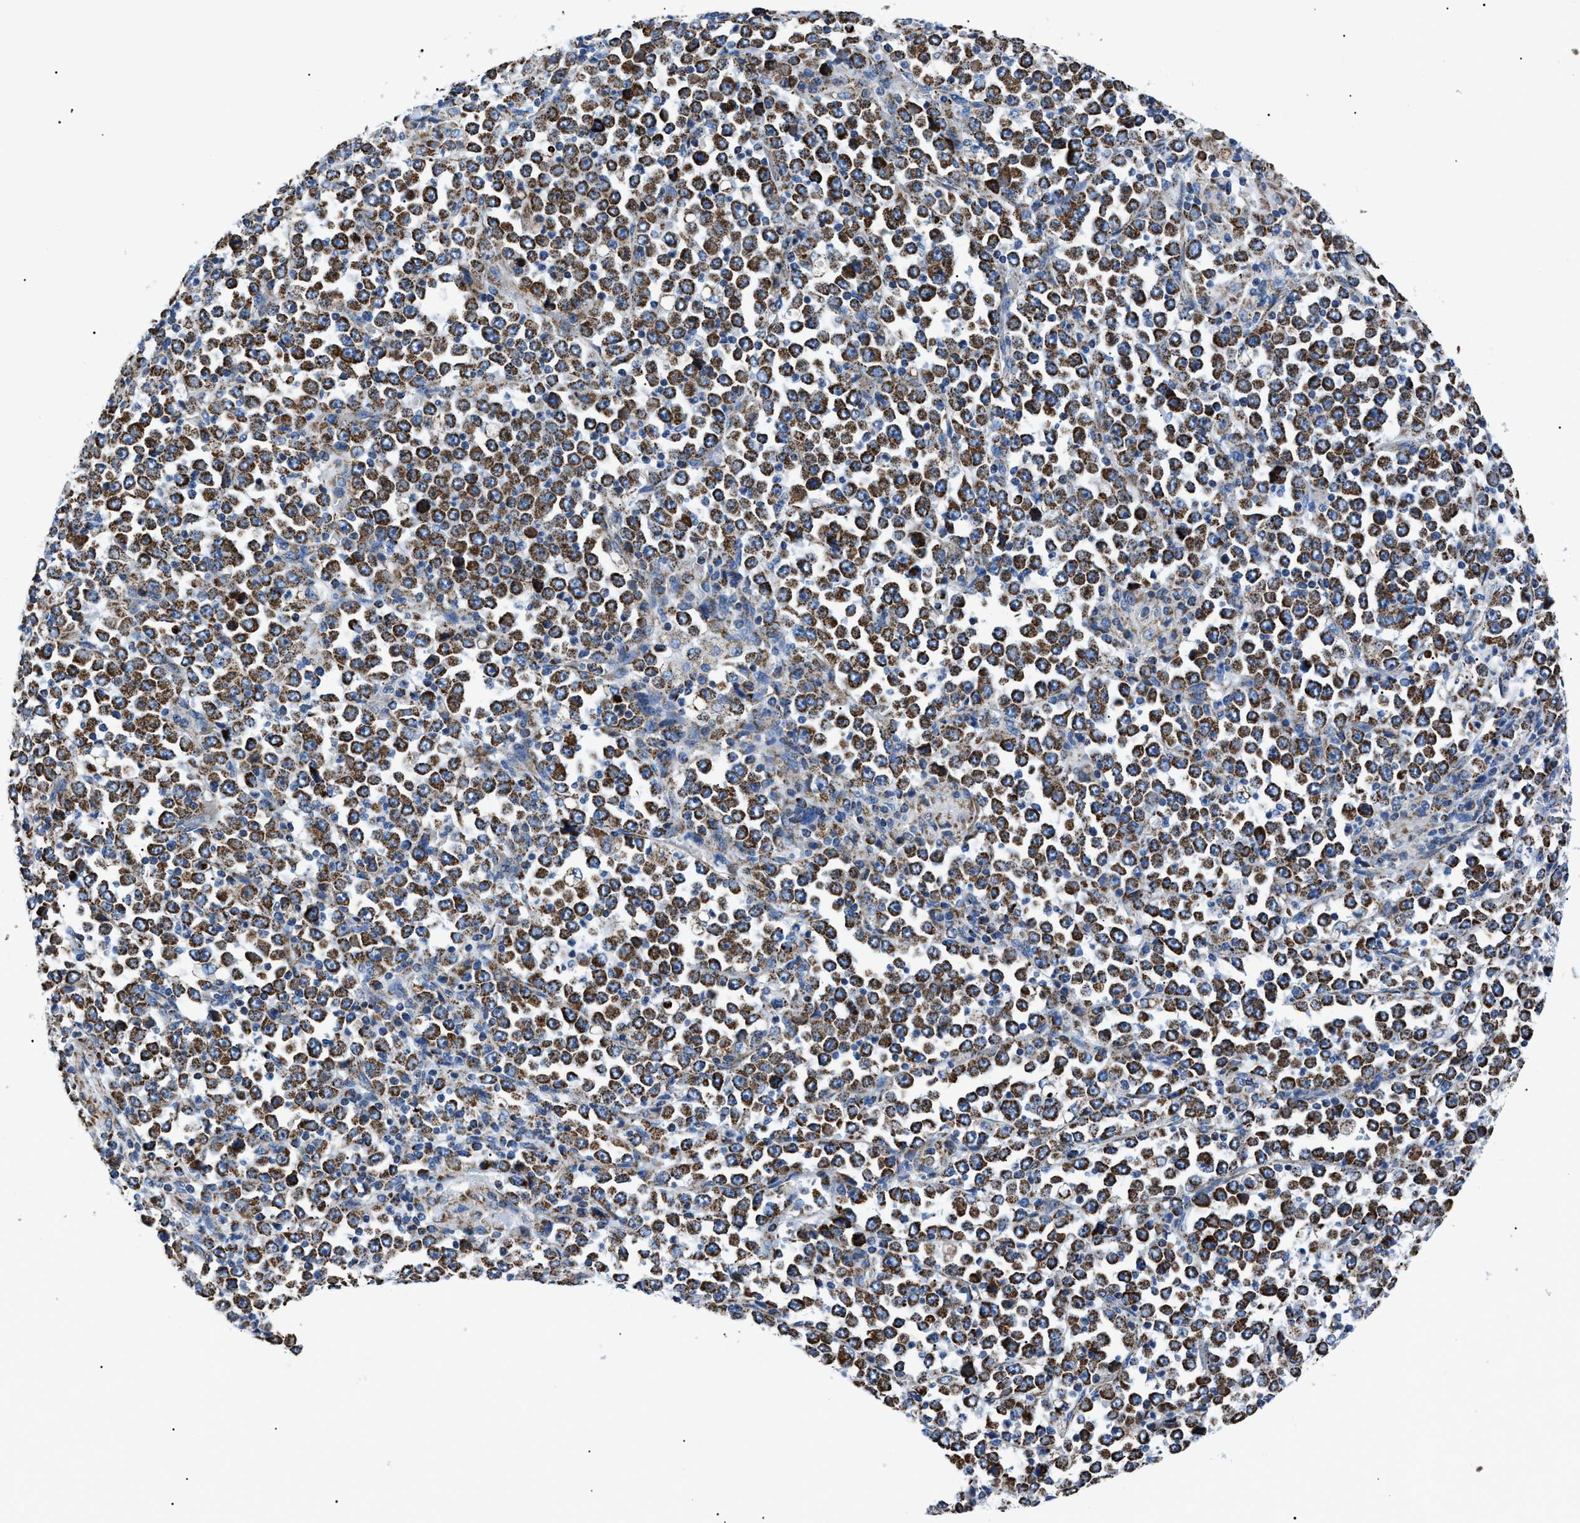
{"staining": {"intensity": "strong", "quantity": ">75%", "location": "cytoplasmic/membranous"}, "tissue": "stomach cancer", "cell_type": "Tumor cells", "image_type": "cancer", "snomed": [{"axis": "morphology", "description": "Normal tissue, NOS"}, {"axis": "morphology", "description": "Adenocarcinoma, NOS"}, {"axis": "topography", "description": "Stomach, upper"}, {"axis": "topography", "description": "Stomach"}], "caption": "A high amount of strong cytoplasmic/membranous staining is seen in approximately >75% of tumor cells in stomach adenocarcinoma tissue. (DAB (3,3'-diaminobenzidine) IHC, brown staining for protein, blue staining for nuclei).", "gene": "PHB2", "patient": {"sex": "male", "age": 59}}